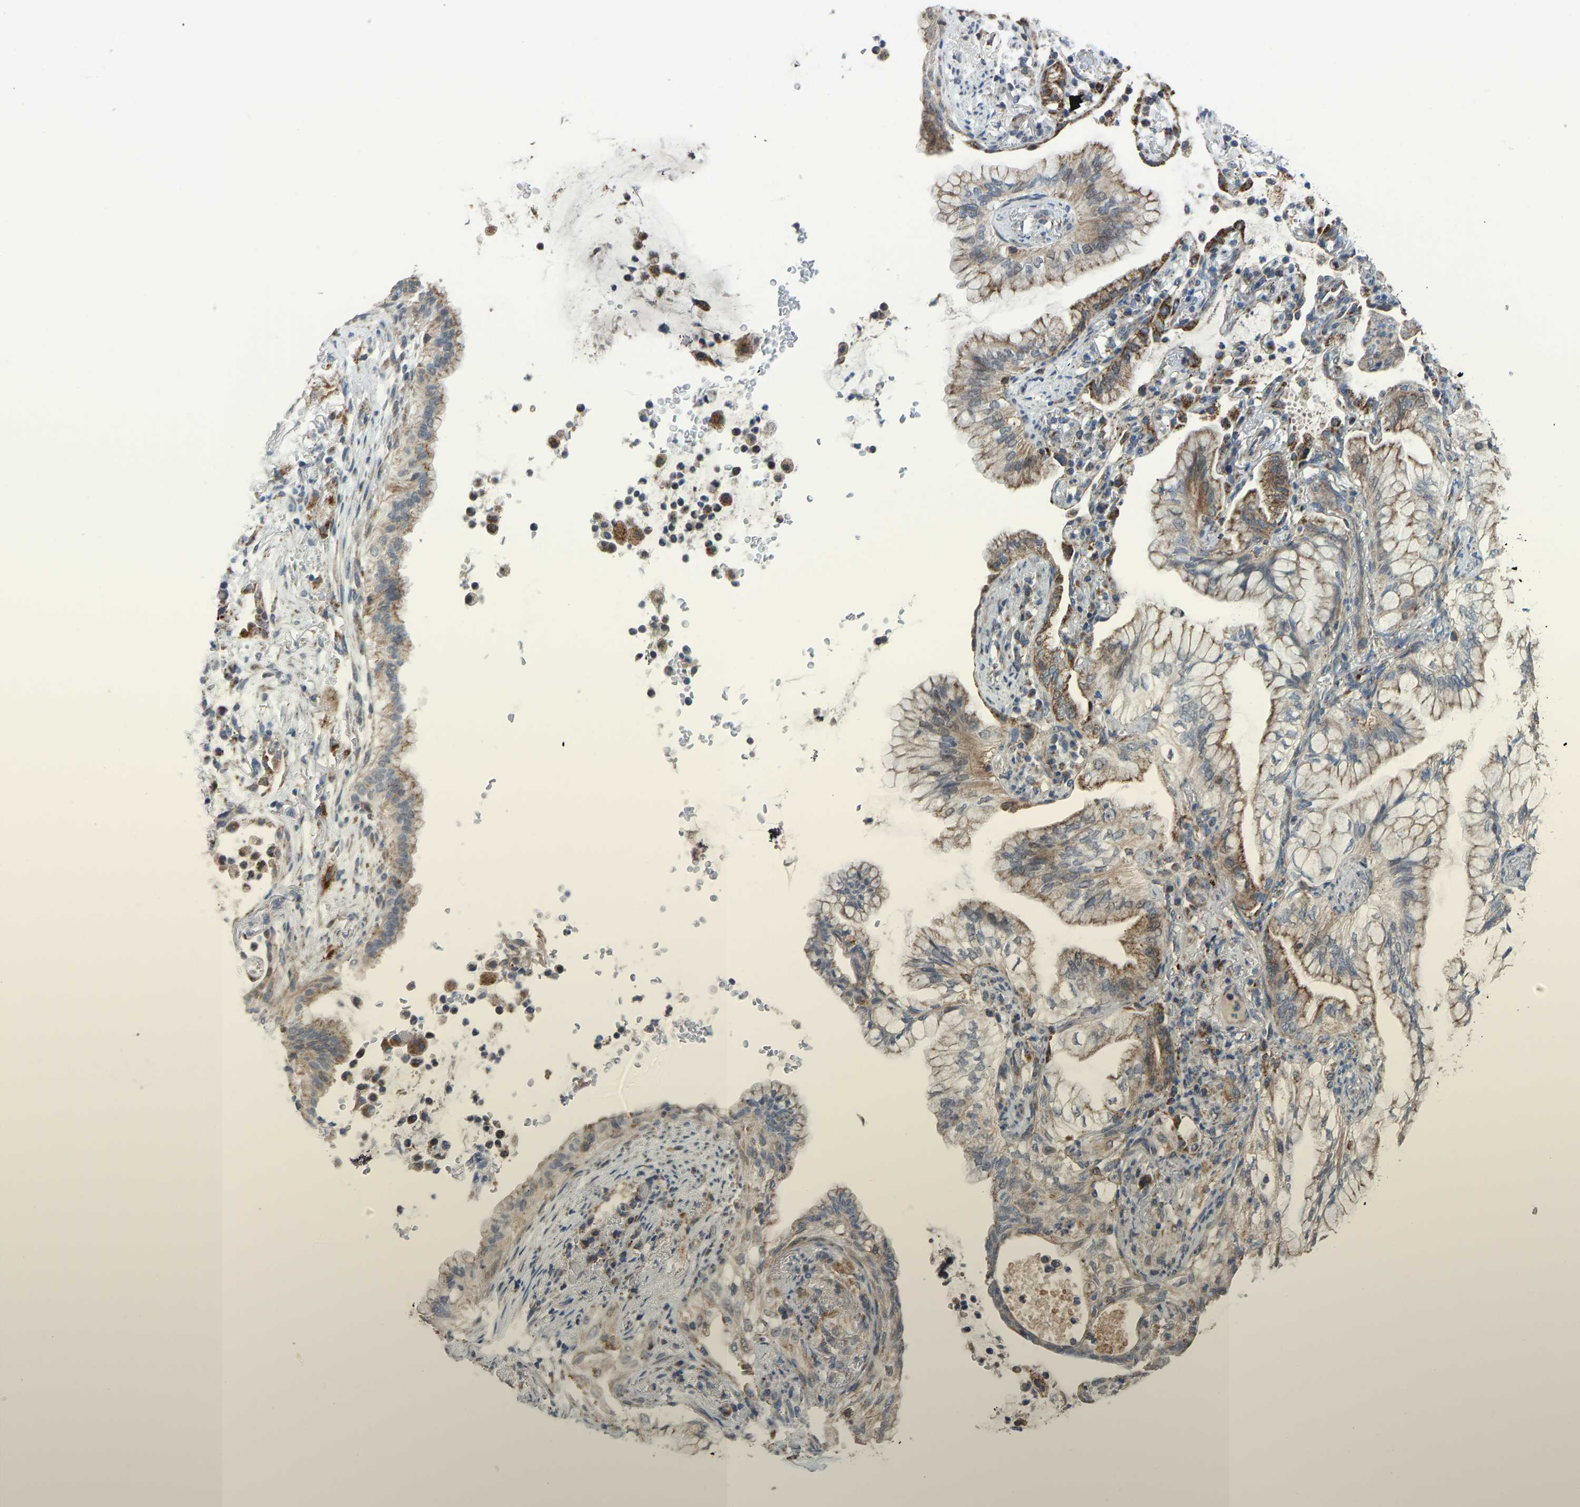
{"staining": {"intensity": "moderate", "quantity": ">75%", "location": "cytoplasmic/membranous"}, "tissue": "lung cancer", "cell_type": "Tumor cells", "image_type": "cancer", "snomed": [{"axis": "morphology", "description": "Adenocarcinoma, NOS"}, {"axis": "topography", "description": "Lung"}], "caption": "Lung cancer tissue displays moderate cytoplasmic/membranous staining in about >75% of tumor cells, visualized by immunohistochemistry.", "gene": "SMIM20", "patient": {"sex": "female", "age": 70}}